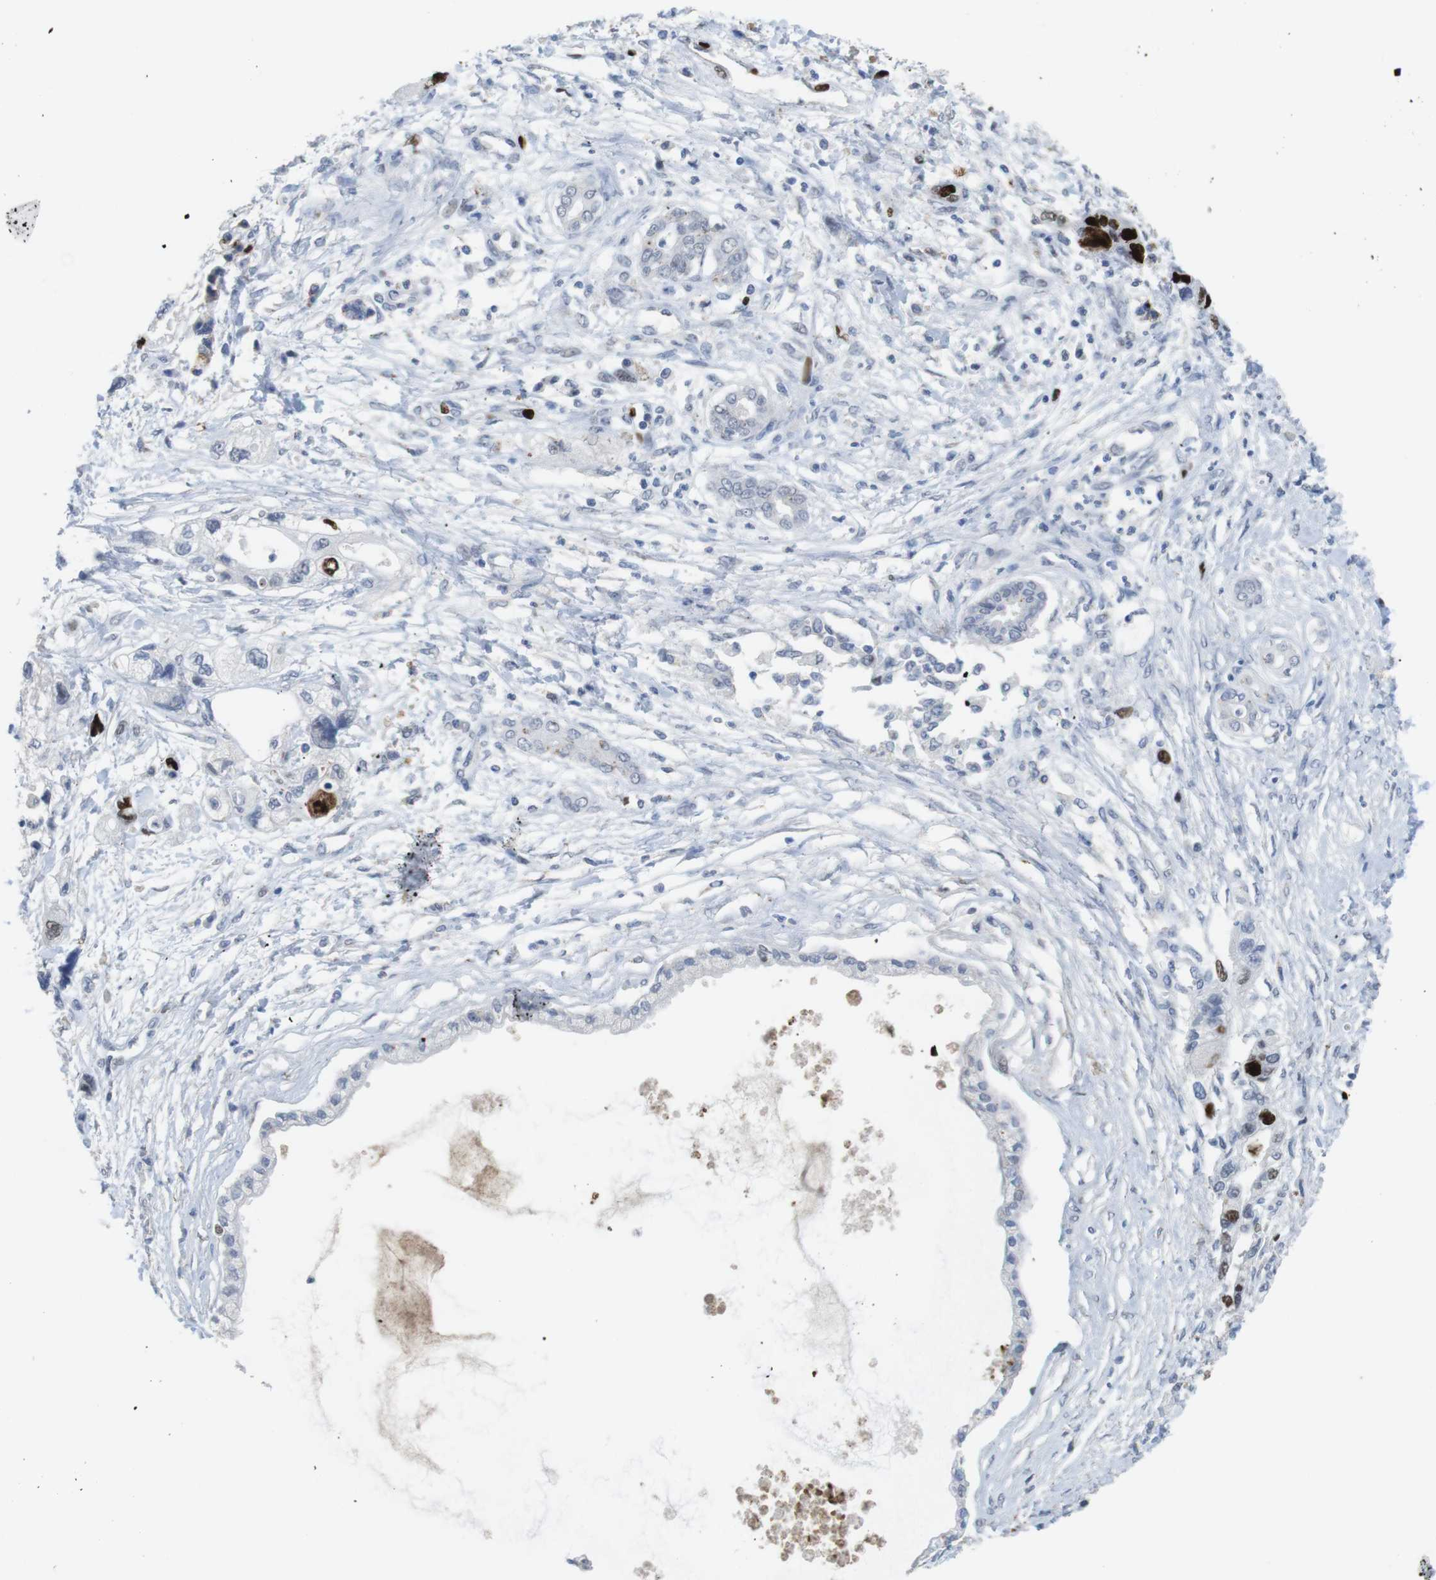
{"staining": {"intensity": "strong", "quantity": "<25%", "location": "nuclear"}, "tissue": "pancreatic cancer", "cell_type": "Tumor cells", "image_type": "cancer", "snomed": [{"axis": "morphology", "description": "Adenocarcinoma, NOS"}, {"axis": "topography", "description": "Pancreas"}], "caption": "An IHC photomicrograph of neoplastic tissue is shown. Protein staining in brown labels strong nuclear positivity in adenocarcinoma (pancreatic) within tumor cells.", "gene": "KPNA2", "patient": {"sex": "male", "age": 56}}